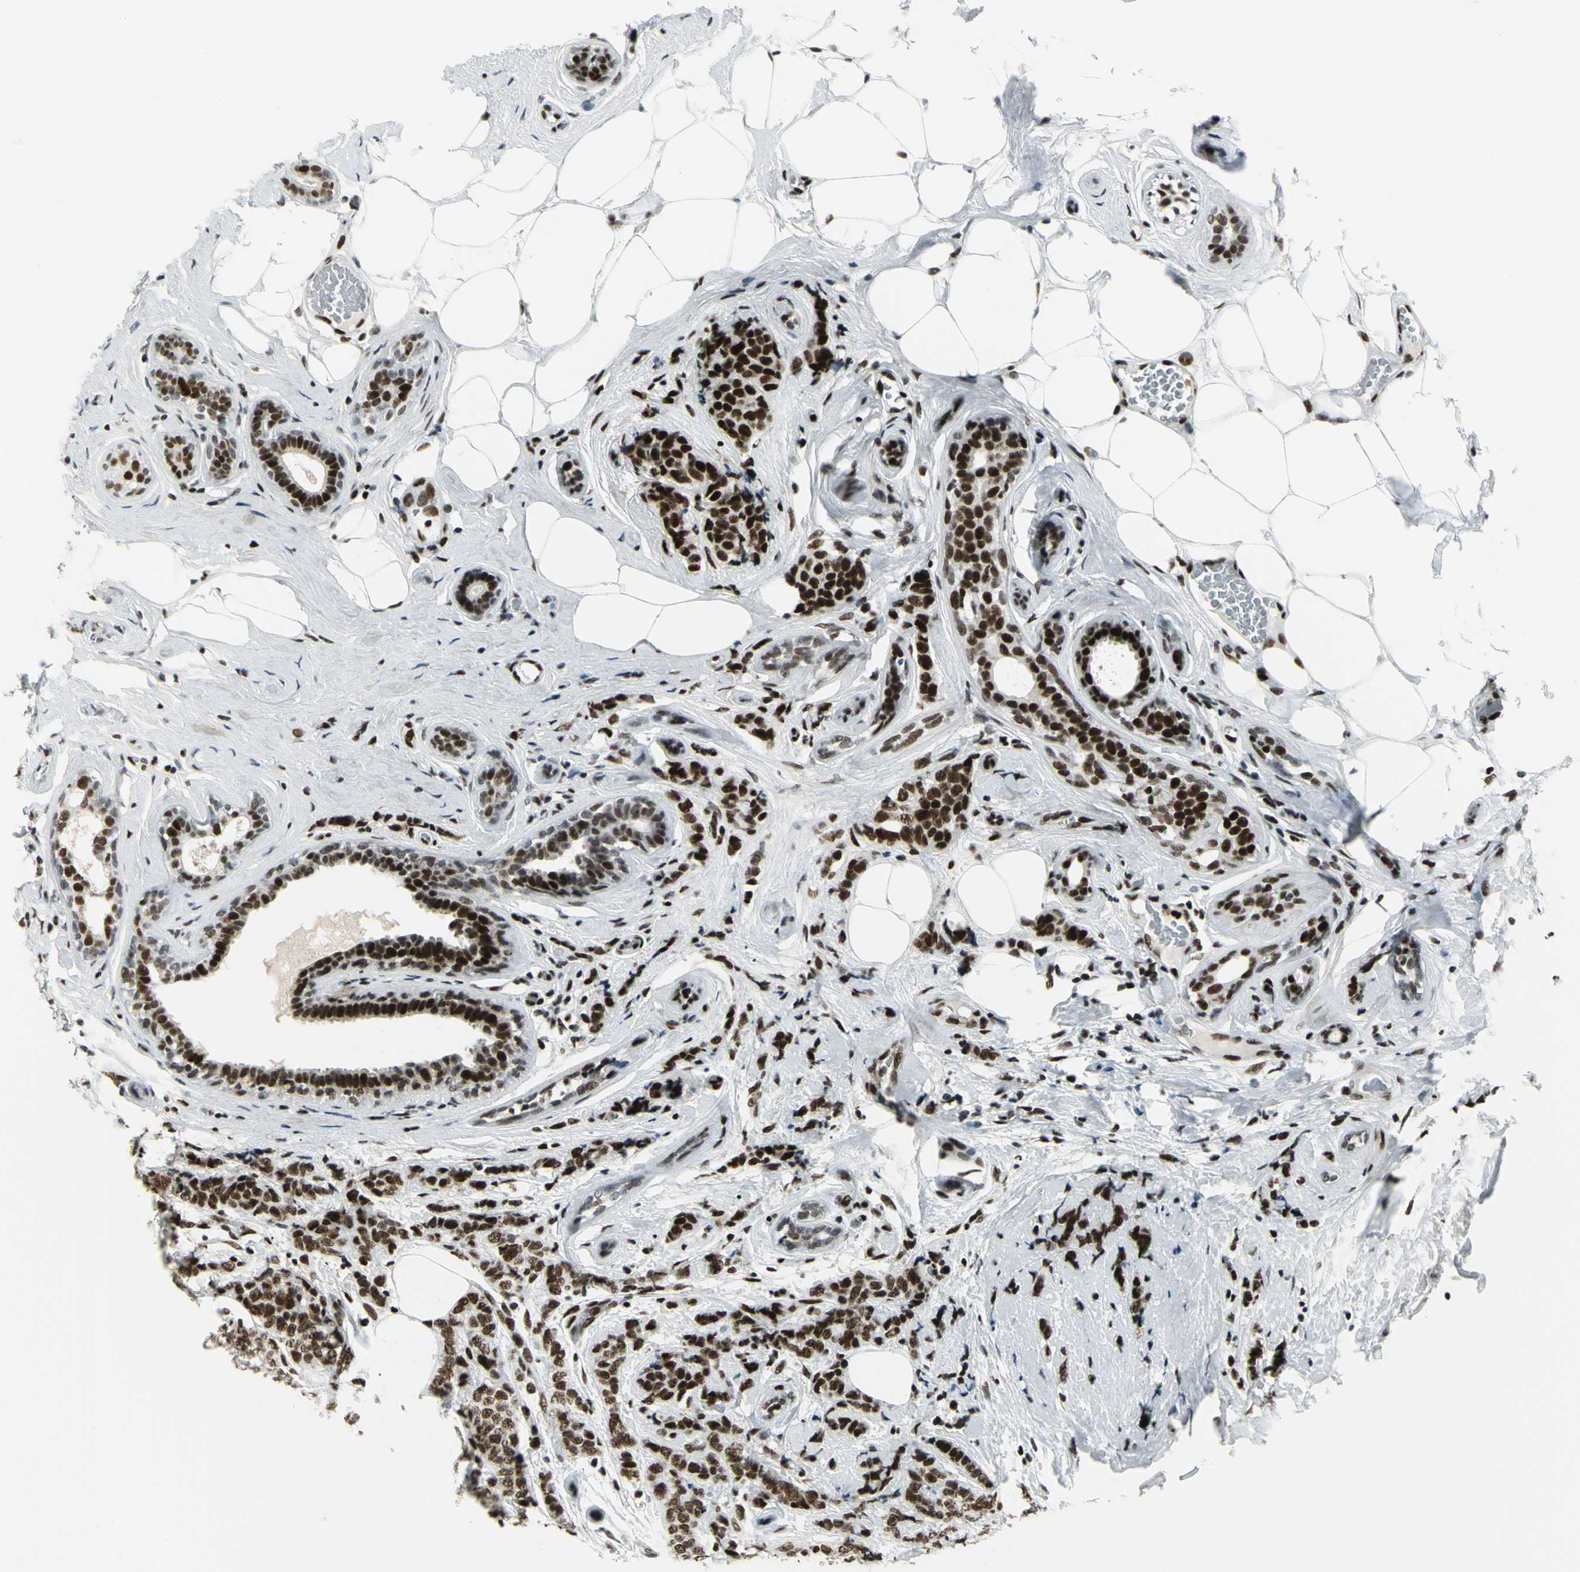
{"staining": {"intensity": "strong", "quantity": ">75%", "location": "nuclear"}, "tissue": "breast cancer", "cell_type": "Tumor cells", "image_type": "cancer", "snomed": [{"axis": "morphology", "description": "Lobular carcinoma"}, {"axis": "topography", "description": "Breast"}], "caption": "This is an image of immunohistochemistry (IHC) staining of breast lobular carcinoma, which shows strong expression in the nuclear of tumor cells.", "gene": "SMARCA4", "patient": {"sex": "female", "age": 60}}